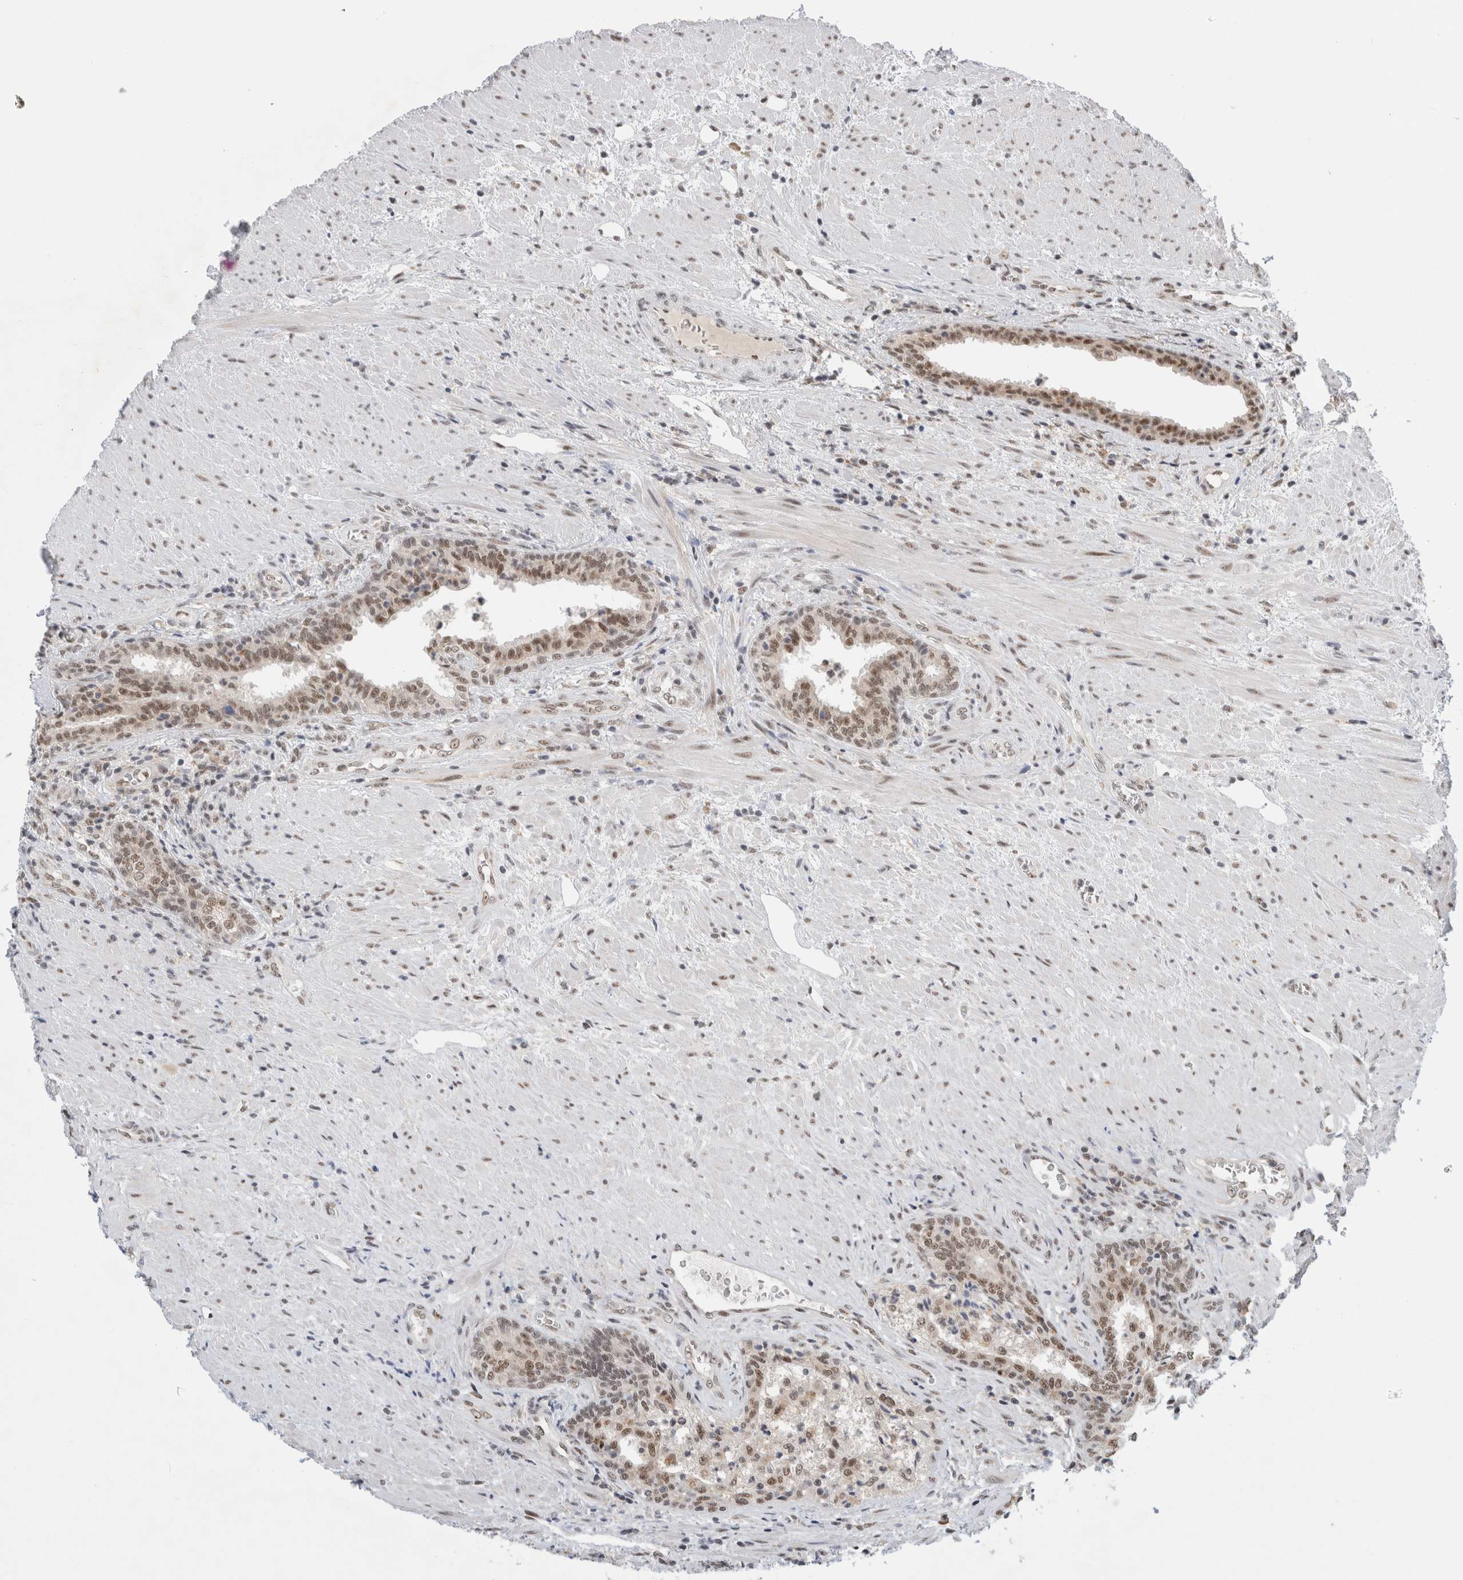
{"staining": {"intensity": "moderate", "quantity": ">75%", "location": "nuclear"}, "tissue": "prostate", "cell_type": "Glandular cells", "image_type": "normal", "snomed": [{"axis": "morphology", "description": "Normal tissue, NOS"}, {"axis": "topography", "description": "Prostate"}], "caption": "A medium amount of moderate nuclear expression is appreciated in about >75% of glandular cells in benign prostate. (Brightfield microscopy of DAB IHC at high magnification).", "gene": "NCAPG2", "patient": {"sex": "male", "age": 76}}